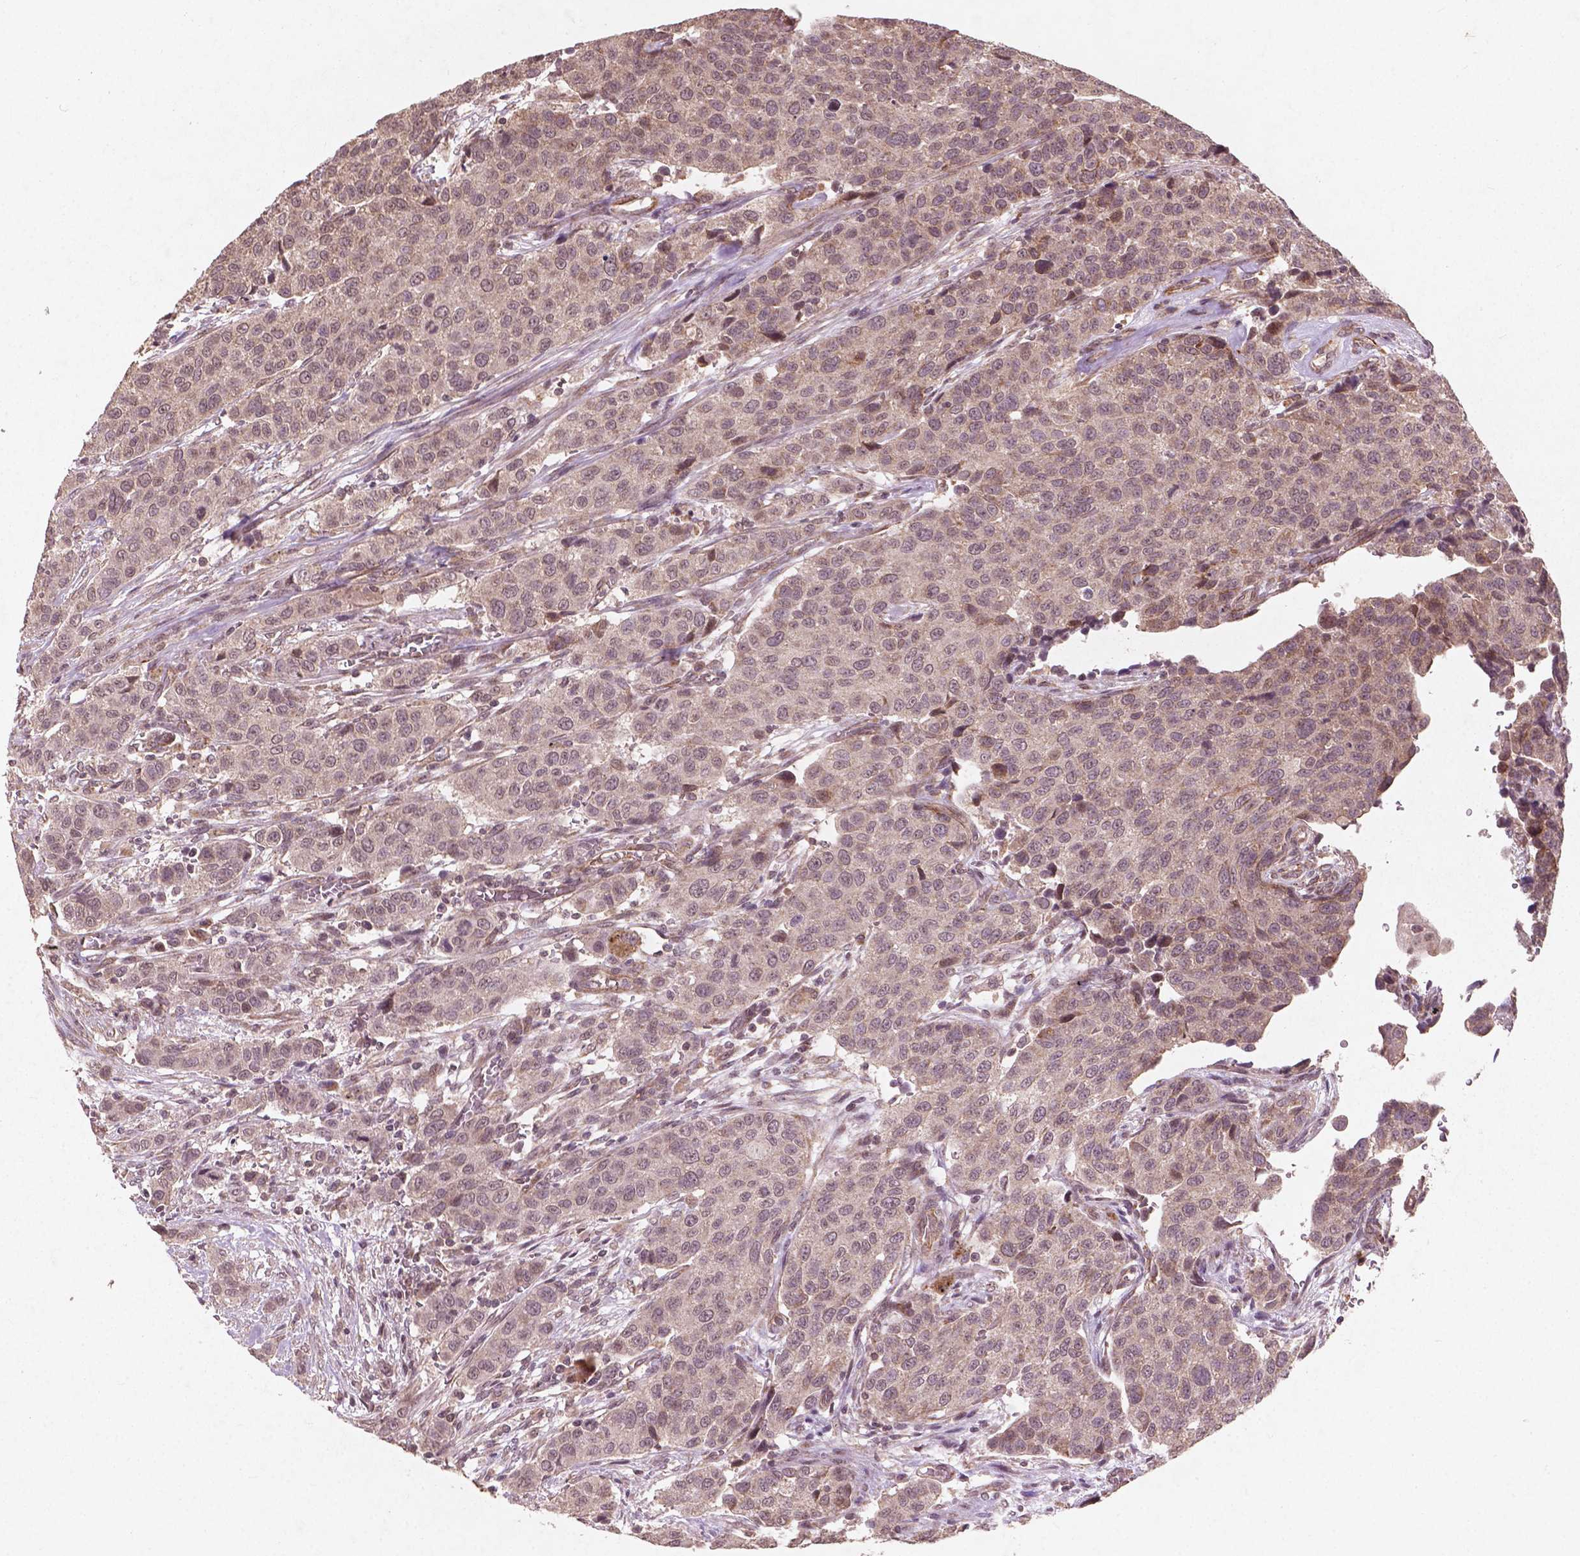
{"staining": {"intensity": "negative", "quantity": "none", "location": "none"}, "tissue": "urothelial cancer", "cell_type": "Tumor cells", "image_type": "cancer", "snomed": [{"axis": "morphology", "description": "Urothelial carcinoma, High grade"}, {"axis": "topography", "description": "Urinary bladder"}], "caption": "Histopathology image shows no significant protein positivity in tumor cells of high-grade urothelial carcinoma.", "gene": "SMAD2", "patient": {"sex": "female", "age": 58}}